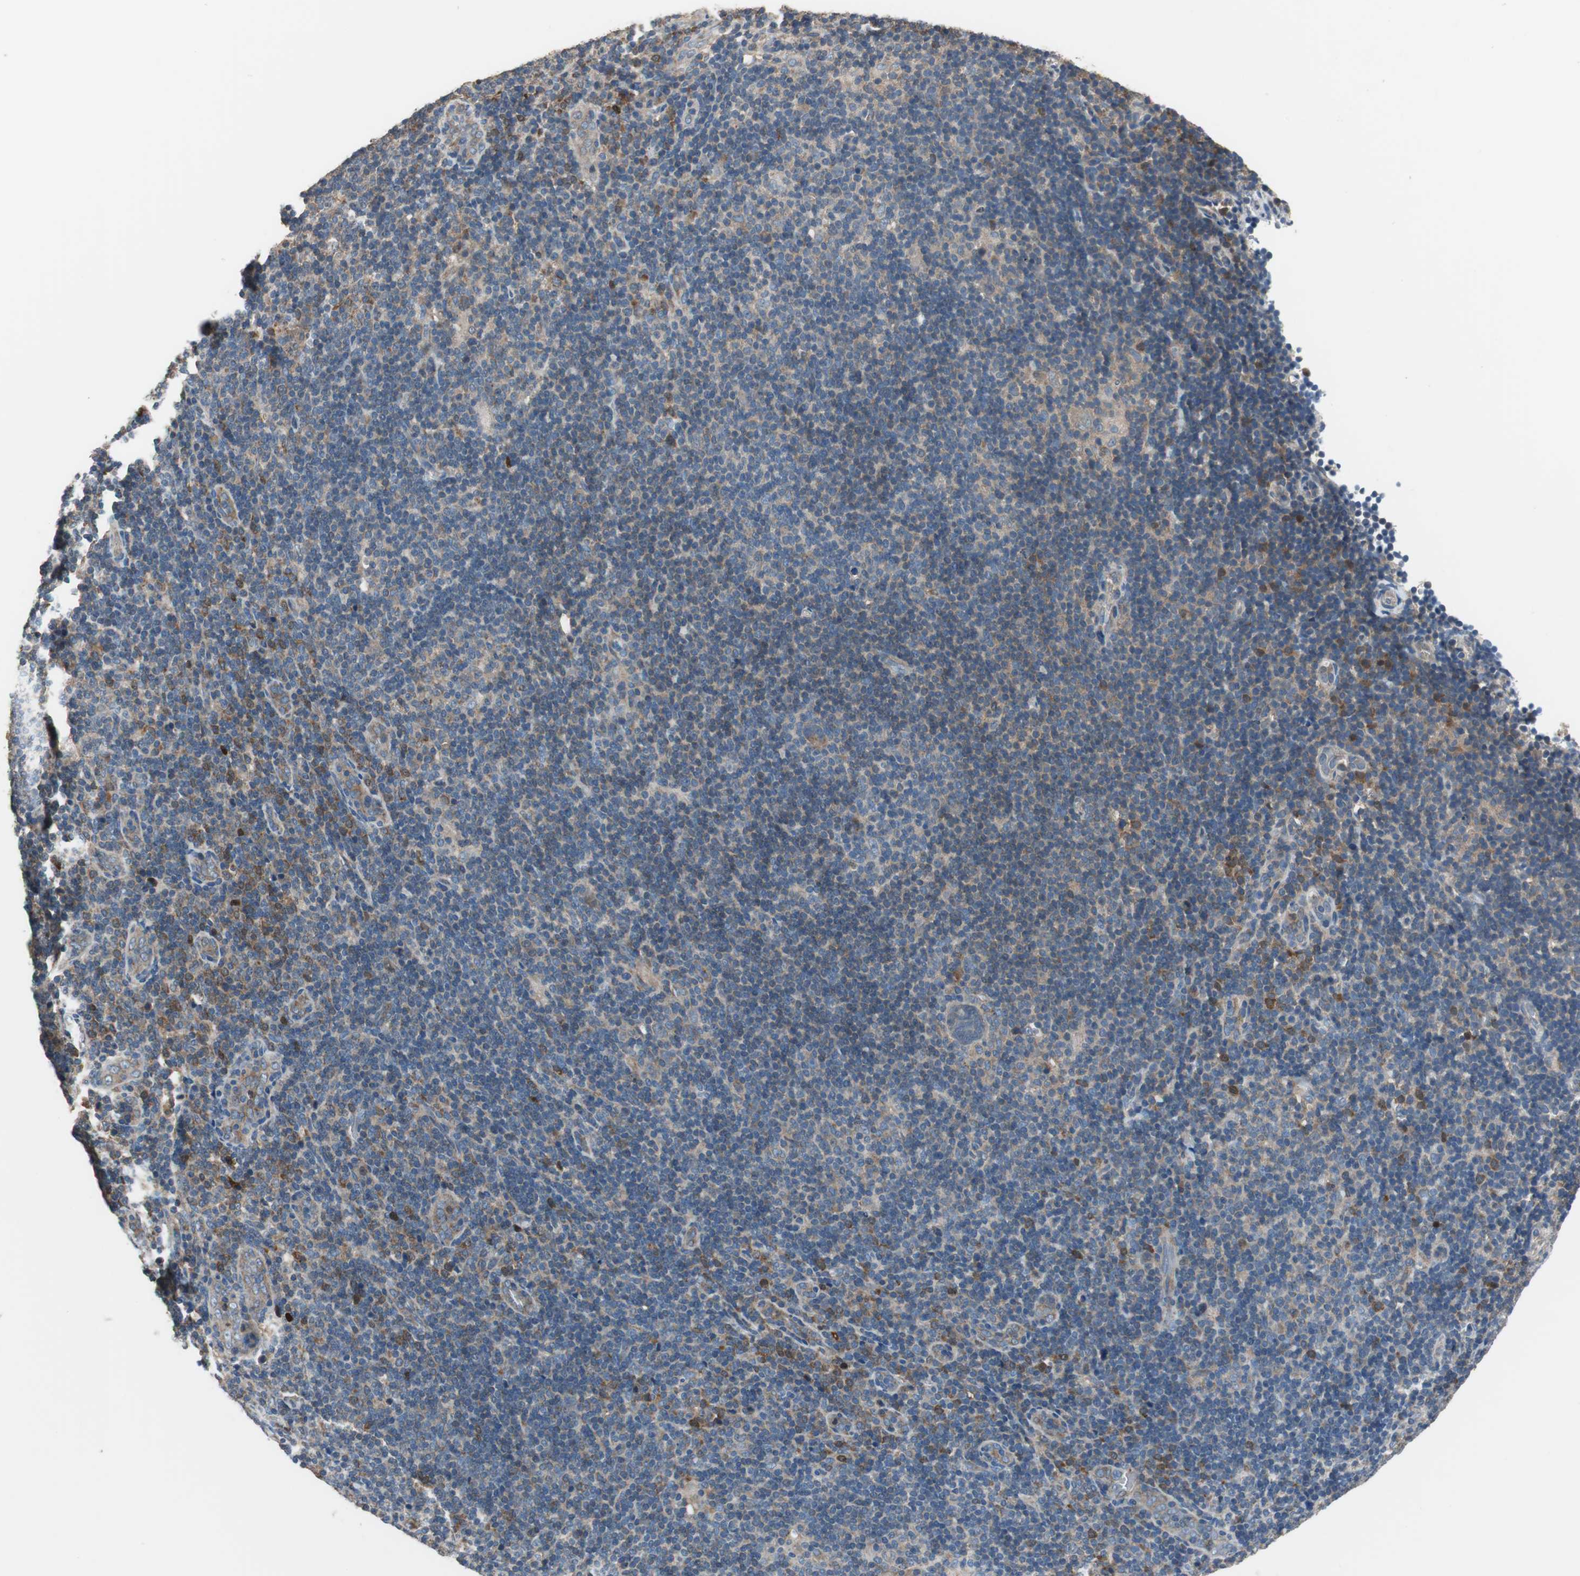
{"staining": {"intensity": "moderate", "quantity": "25%-75%", "location": "cytoplasmic/membranous"}, "tissue": "lymphoma", "cell_type": "Tumor cells", "image_type": "cancer", "snomed": [{"axis": "morphology", "description": "Hodgkin's disease, NOS"}, {"axis": "topography", "description": "Lymph node"}], "caption": "Immunohistochemical staining of Hodgkin's disease demonstrates medium levels of moderate cytoplasmic/membranous protein positivity in about 25%-75% of tumor cells.", "gene": "PI4KB", "patient": {"sex": "female", "age": 57}}